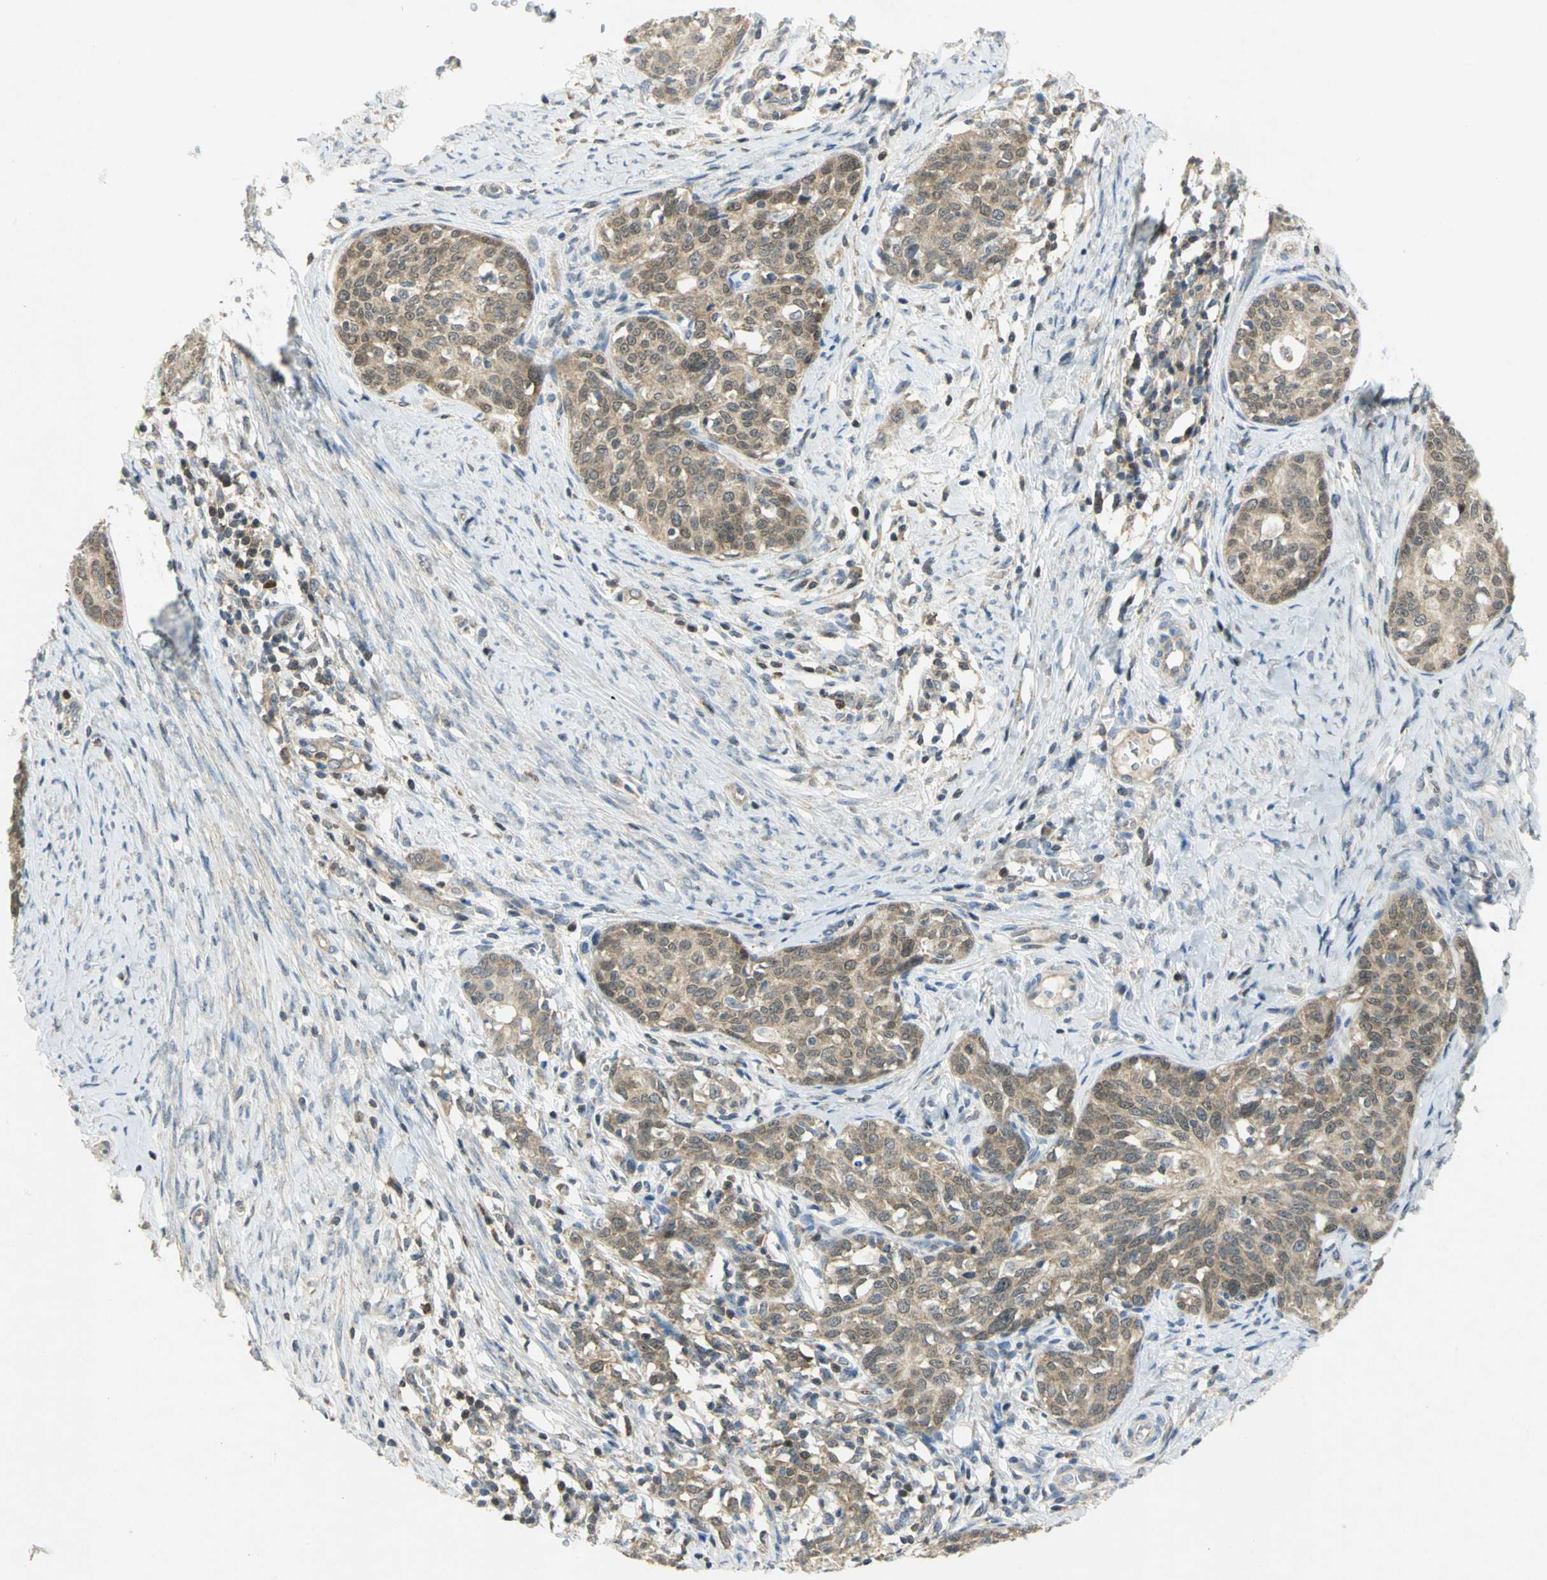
{"staining": {"intensity": "weak", "quantity": ">75%", "location": "cytoplasmic/membranous"}, "tissue": "cervical cancer", "cell_type": "Tumor cells", "image_type": "cancer", "snomed": [{"axis": "morphology", "description": "Squamous cell carcinoma, NOS"}, {"axis": "morphology", "description": "Adenocarcinoma, NOS"}, {"axis": "topography", "description": "Cervix"}], "caption": "Squamous cell carcinoma (cervical) was stained to show a protein in brown. There is low levels of weak cytoplasmic/membranous positivity in approximately >75% of tumor cells.", "gene": "PPIA", "patient": {"sex": "female", "age": 52}}